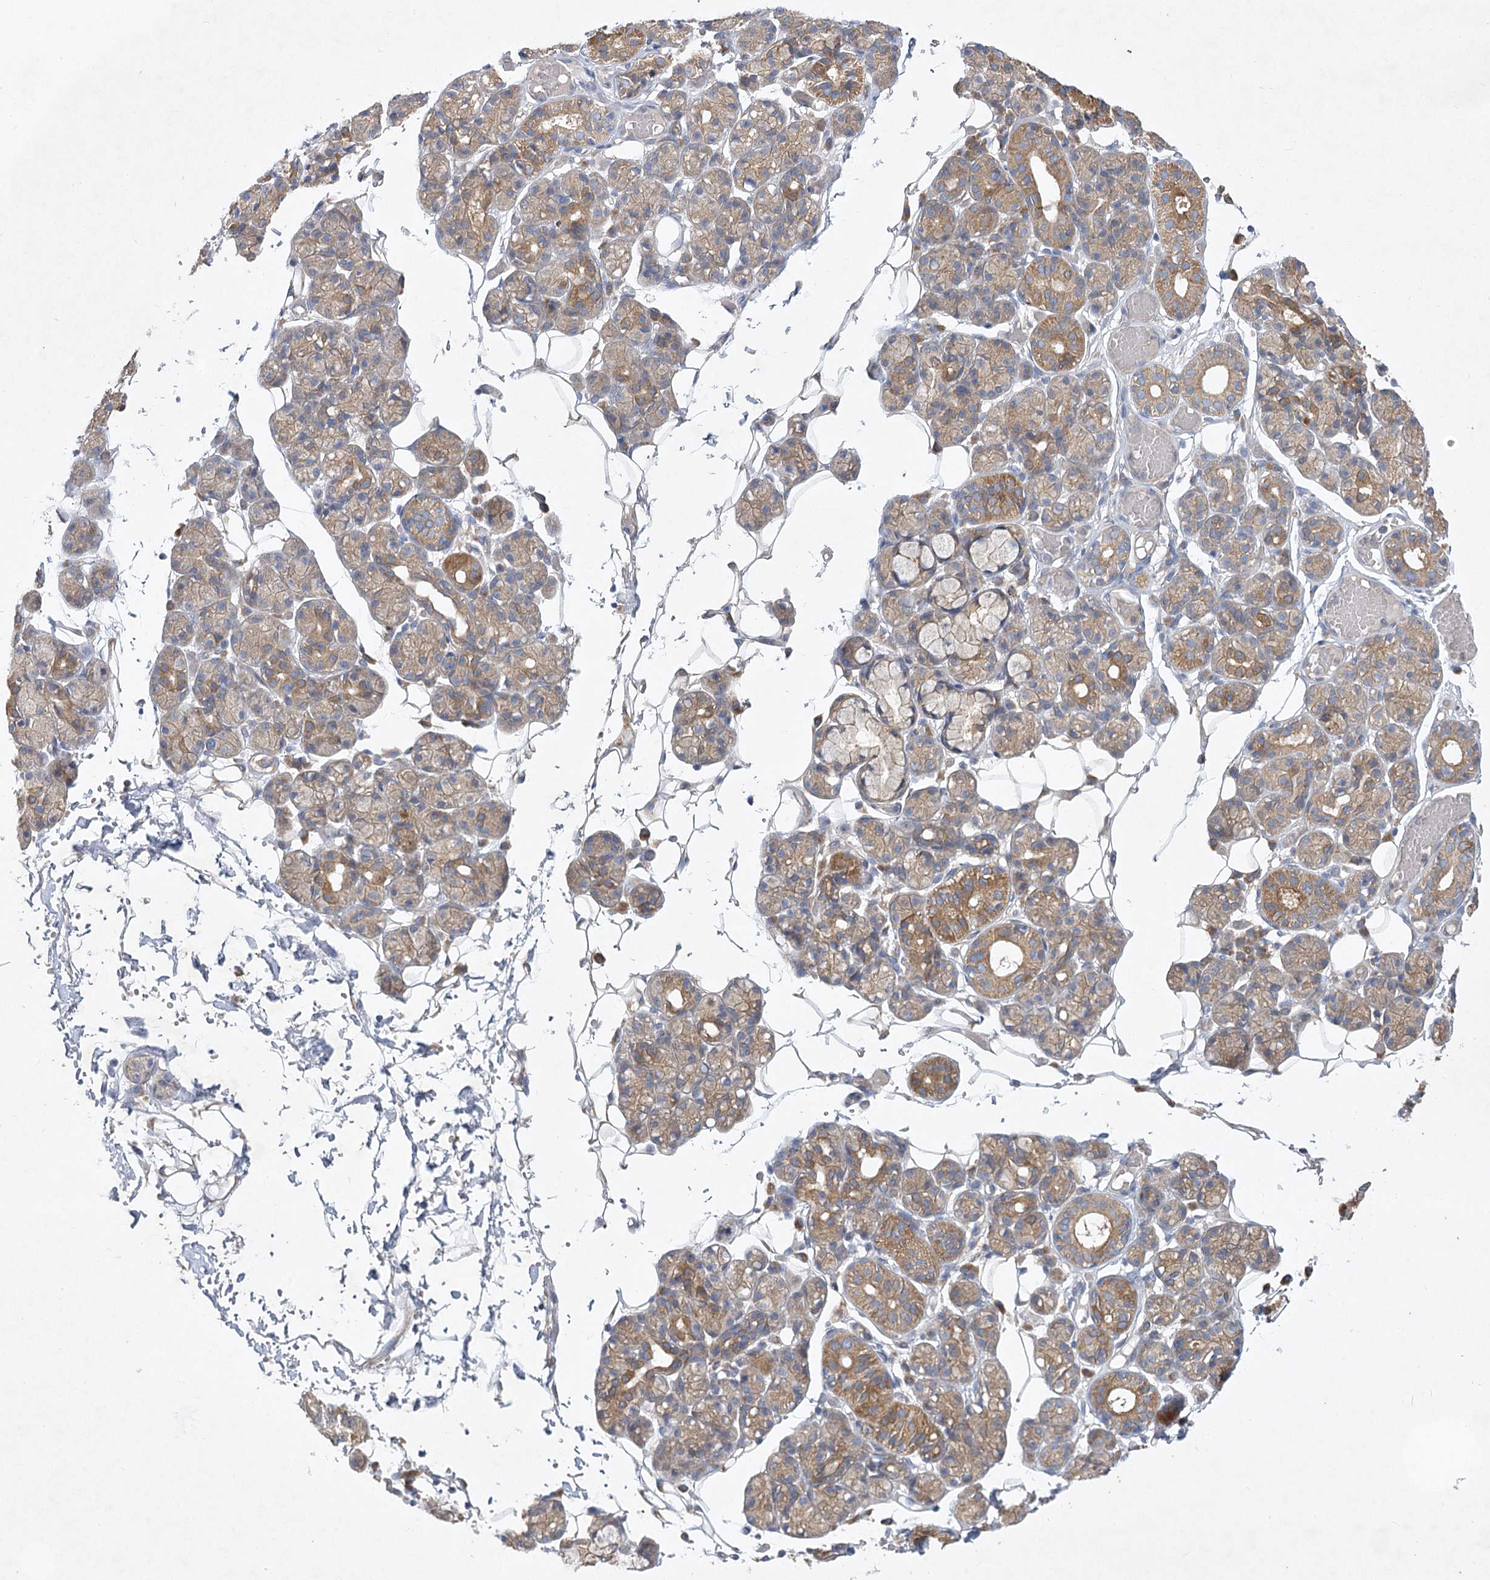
{"staining": {"intensity": "moderate", "quantity": "25%-75%", "location": "cytoplasmic/membranous"}, "tissue": "salivary gland", "cell_type": "Glandular cells", "image_type": "normal", "snomed": [{"axis": "morphology", "description": "Normal tissue, NOS"}, {"axis": "topography", "description": "Salivary gland"}], "caption": "Glandular cells exhibit medium levels of moderate cytoplasmic/membranous staining in approximately 25%-75% of cells in unremarkable salivary gland.", "gene": "PYROXD1", "patient": {"sex": "male", "age": 63}}